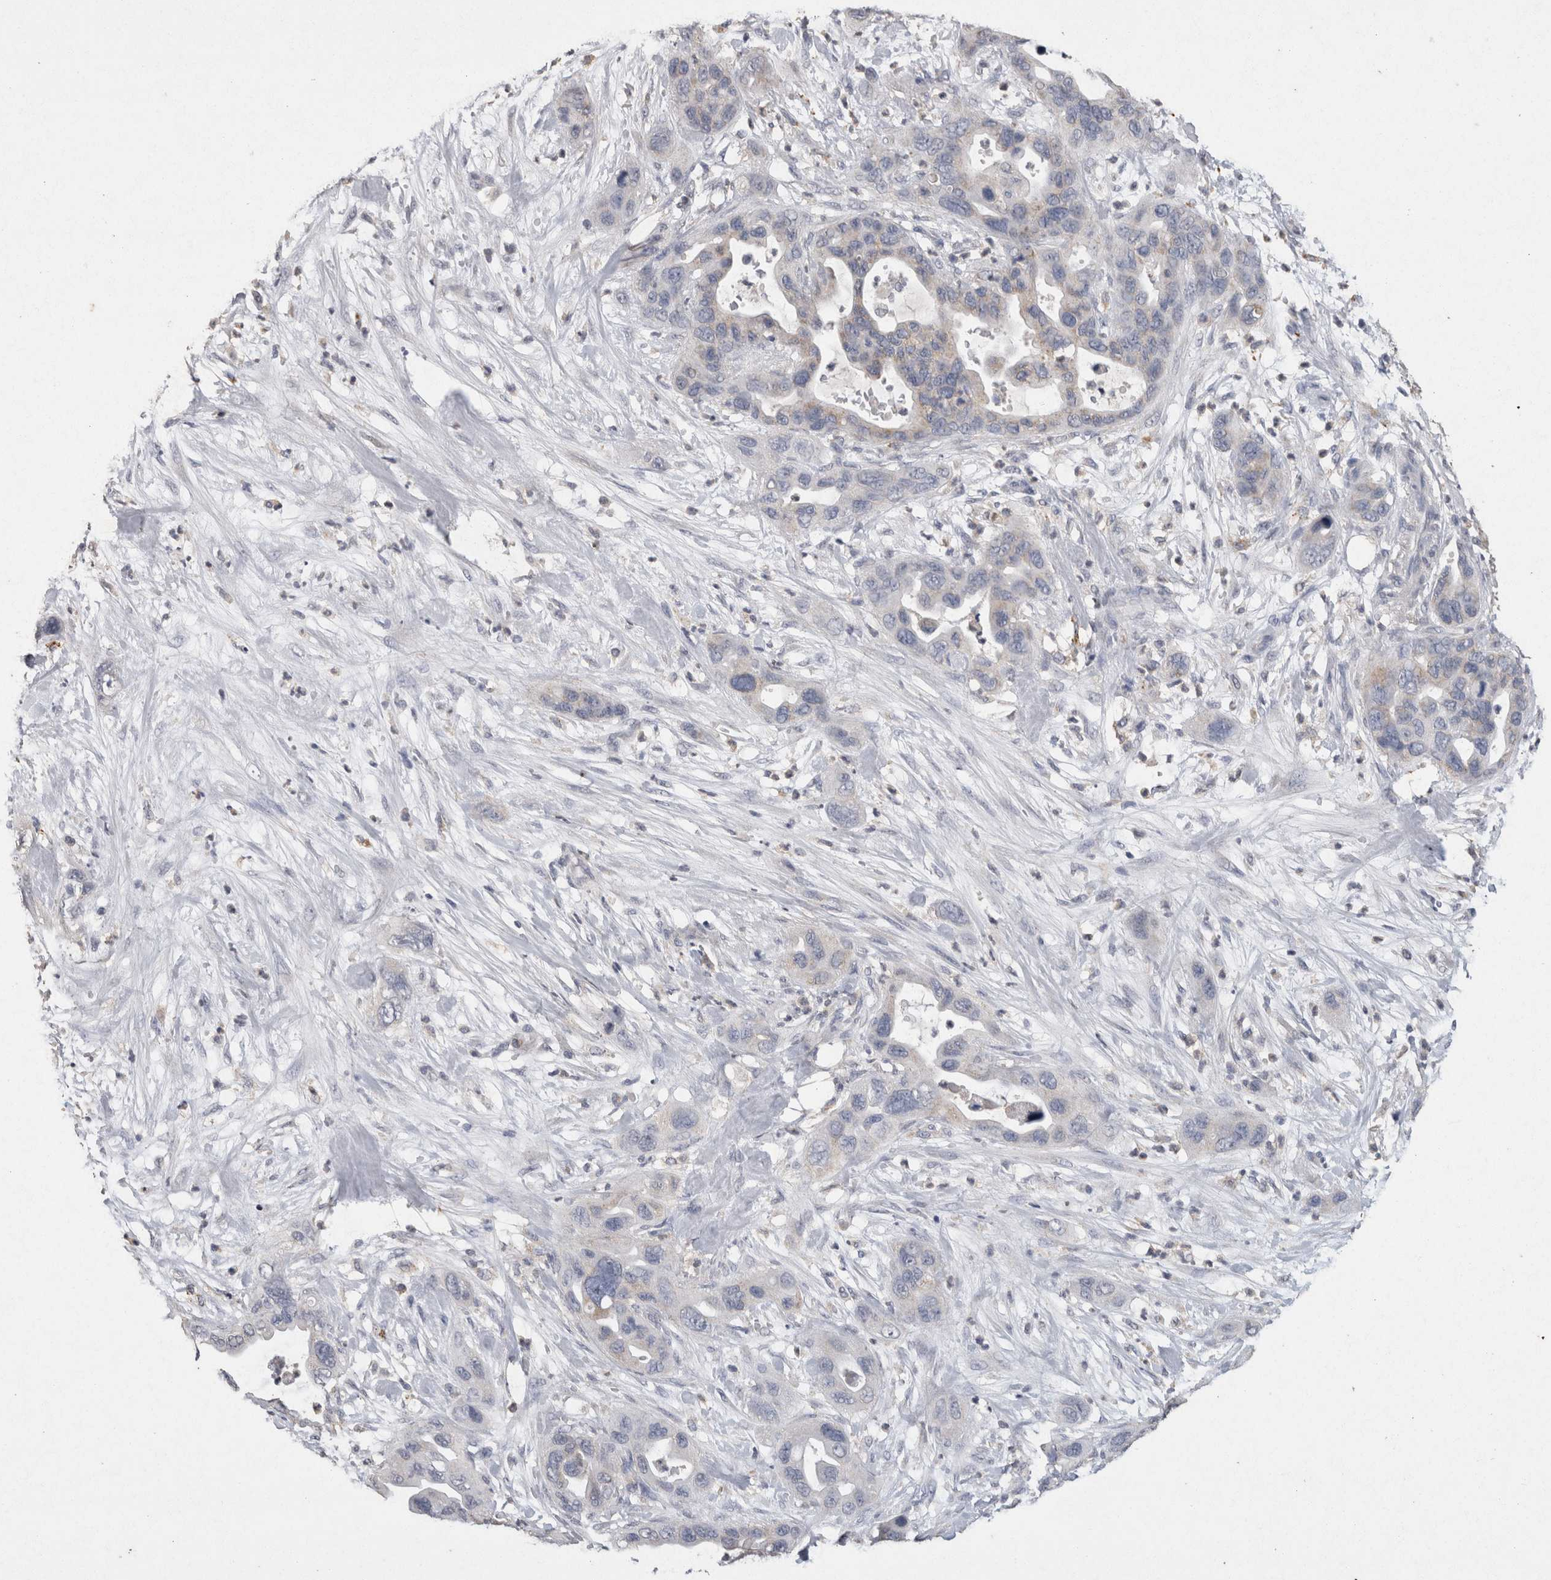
{"staining": {"intensity": "negative", "quantity": "none", "location": "none"}, "tissue": "pancreatic cancer", "cell_type": "Tumor cells", "image_type": "cancer", "snomed": [{"axis": "morphology", "description": "Adenocarcinoma, NOS"}, {"axis": "topography", "description": "Pancreas"}], "caption": "Tumor cells show no significant staining in pancreatic adenocarcinoma. (Brightfield microscopy of DAB IHC at high magnification).", "gene": "CNTFR", "patient": {"sex": "female", "age": 71}}